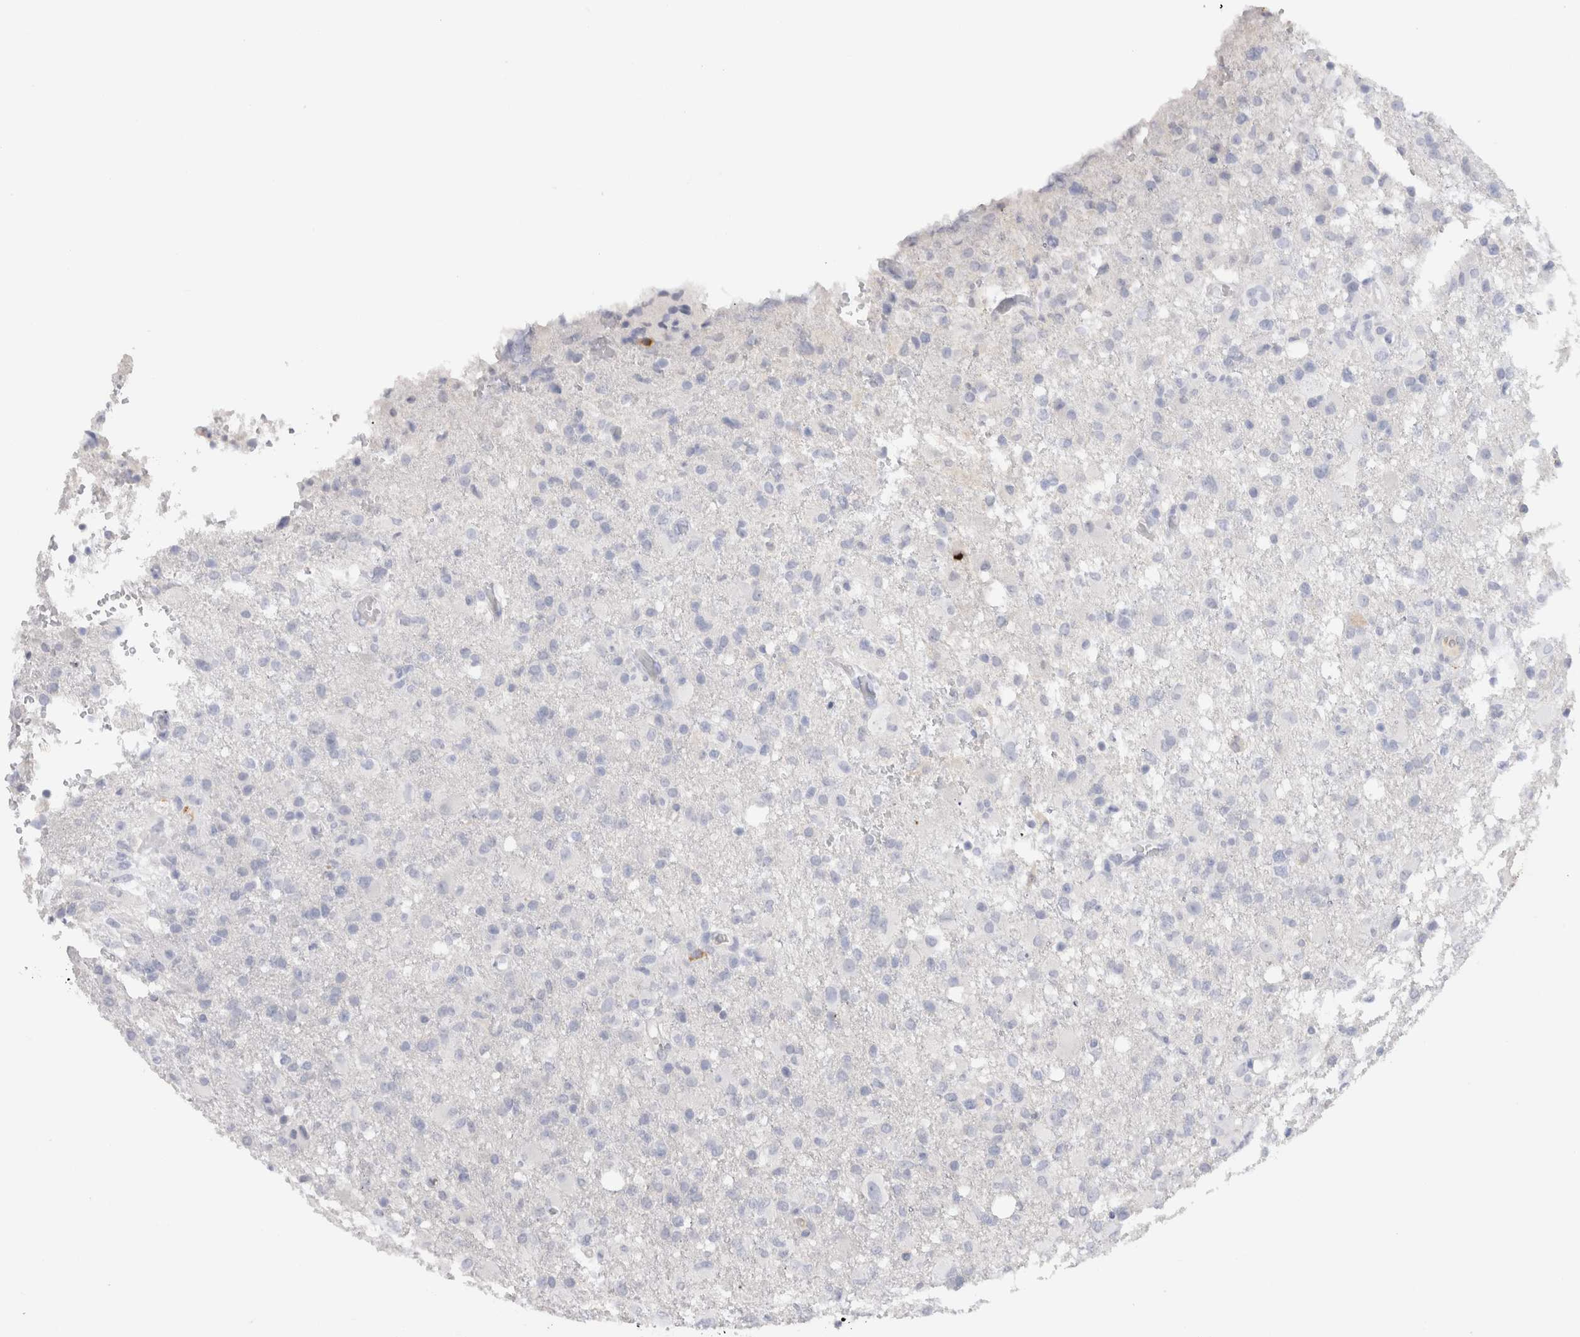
{"staining": {"intensity": "negative", "quantity": "none", "location": "none"}, "tissue": "glioma", "cell_type": "Tumor cells", "image_type": "cancer", "snomed": [{"axis": "morphology", "description": "Glioma, malignant, High grade"}, {"axis": "topography", "description": "Brain"}], "caption": "An immunohistochemistry micrograph of malignant high-grade glioma is shown. There is no staining in tumor cells of malignant high-grade glioma.", "gene": "LAMP3", "patient": {"sex": "female", "age": 57}}